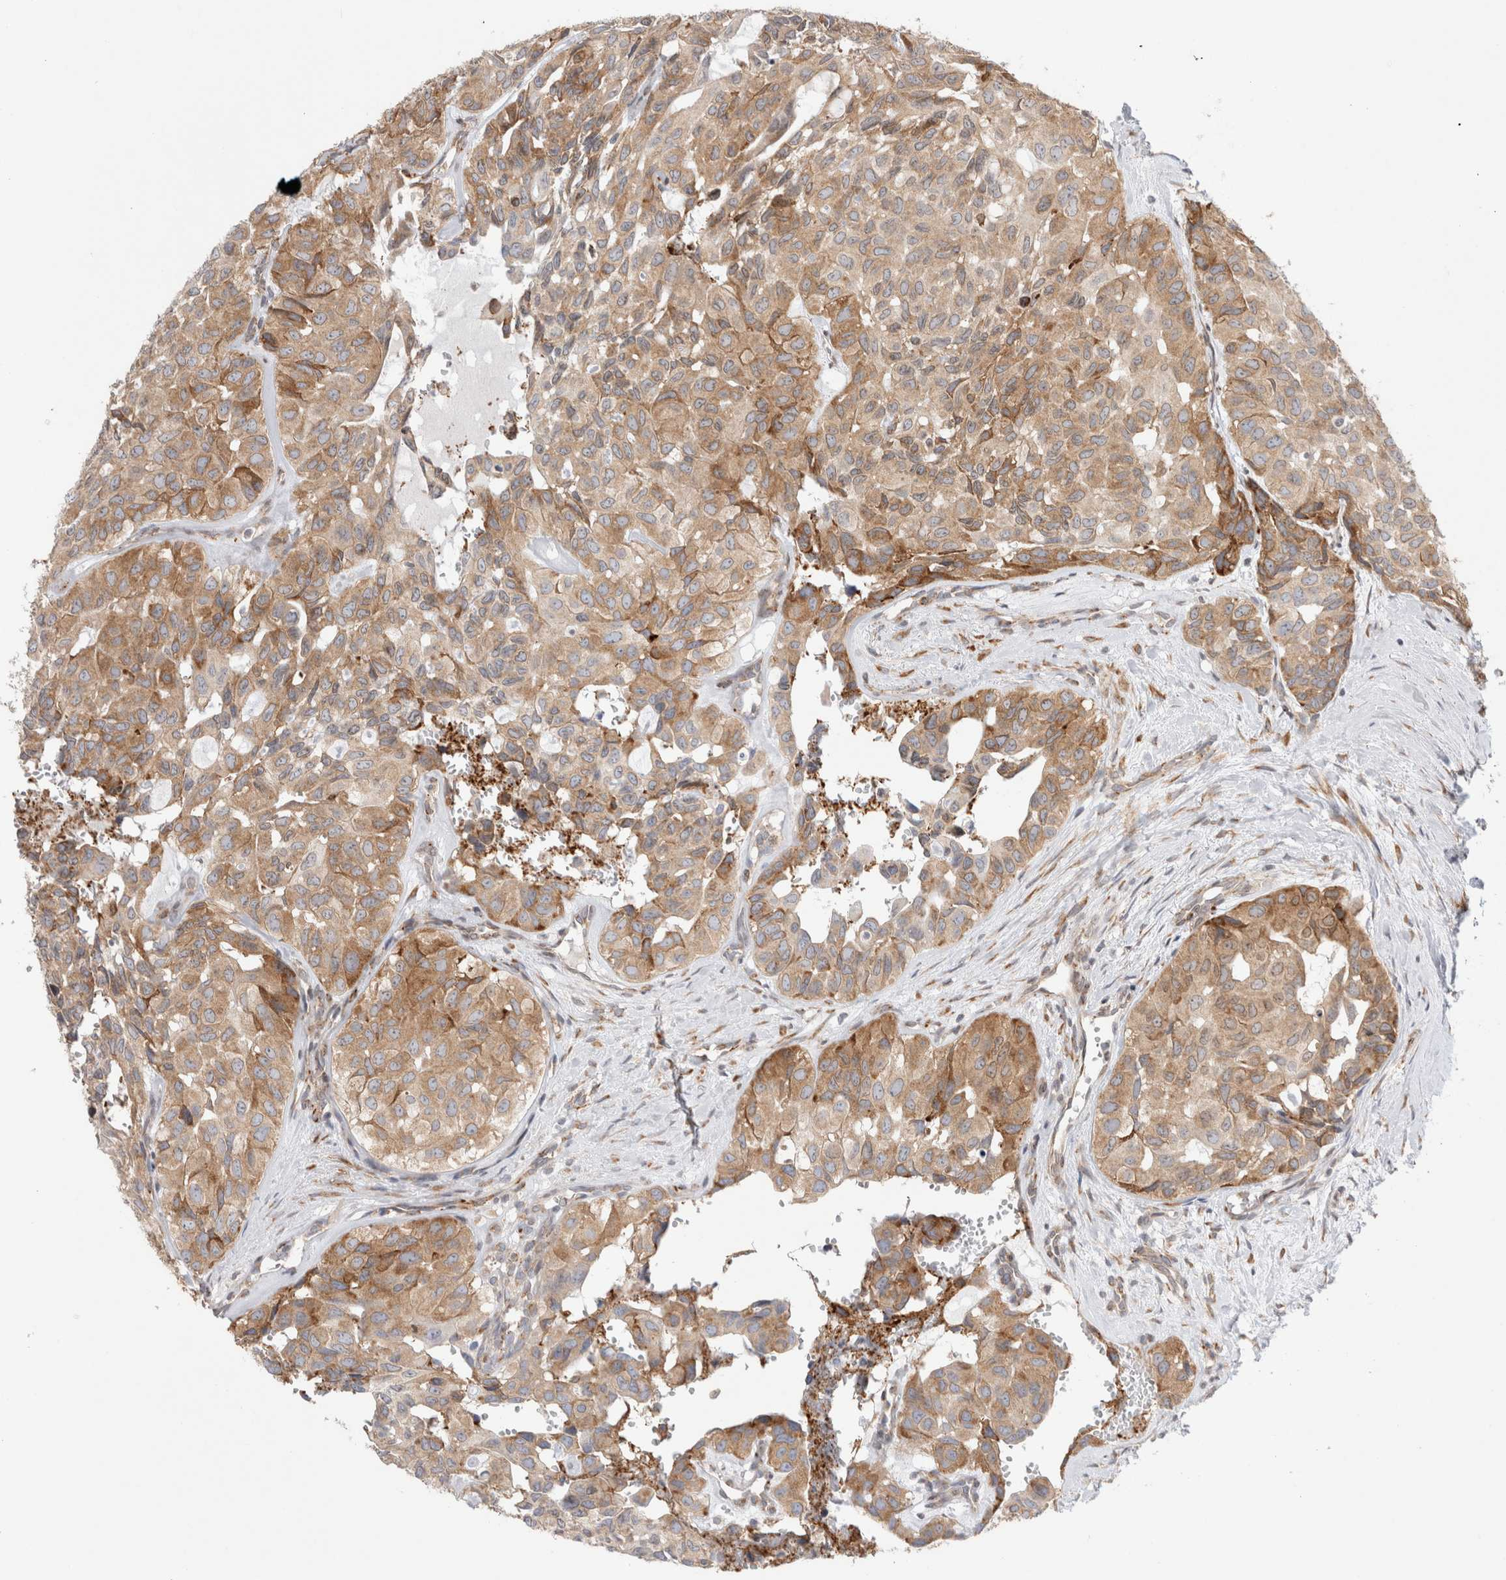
{"staining": {"intensity": "strong", "quantity": ">75%", "location": "cytoplasmic/membranous"}, "tissue": "head and neck cancer", "cell_type": "Tumor cells", "image_type": "cancer", "snomed": [{"axis": "morphology", "description": "Adenocarcinoma, NOS"}, {"axis": "topography", "description": "Salivary gland, NOS"}, {"axis": "topography", "description": "Head-Neck"}], "caption": "Head and neck adenocarcinoma stained for a protein (brown) exhibits strong cytoplasmic/membranous positive staining in approximately >75% of tumor cells.", "gene": "CNPY4", "patient": {"sex": "female", "age": 76}}